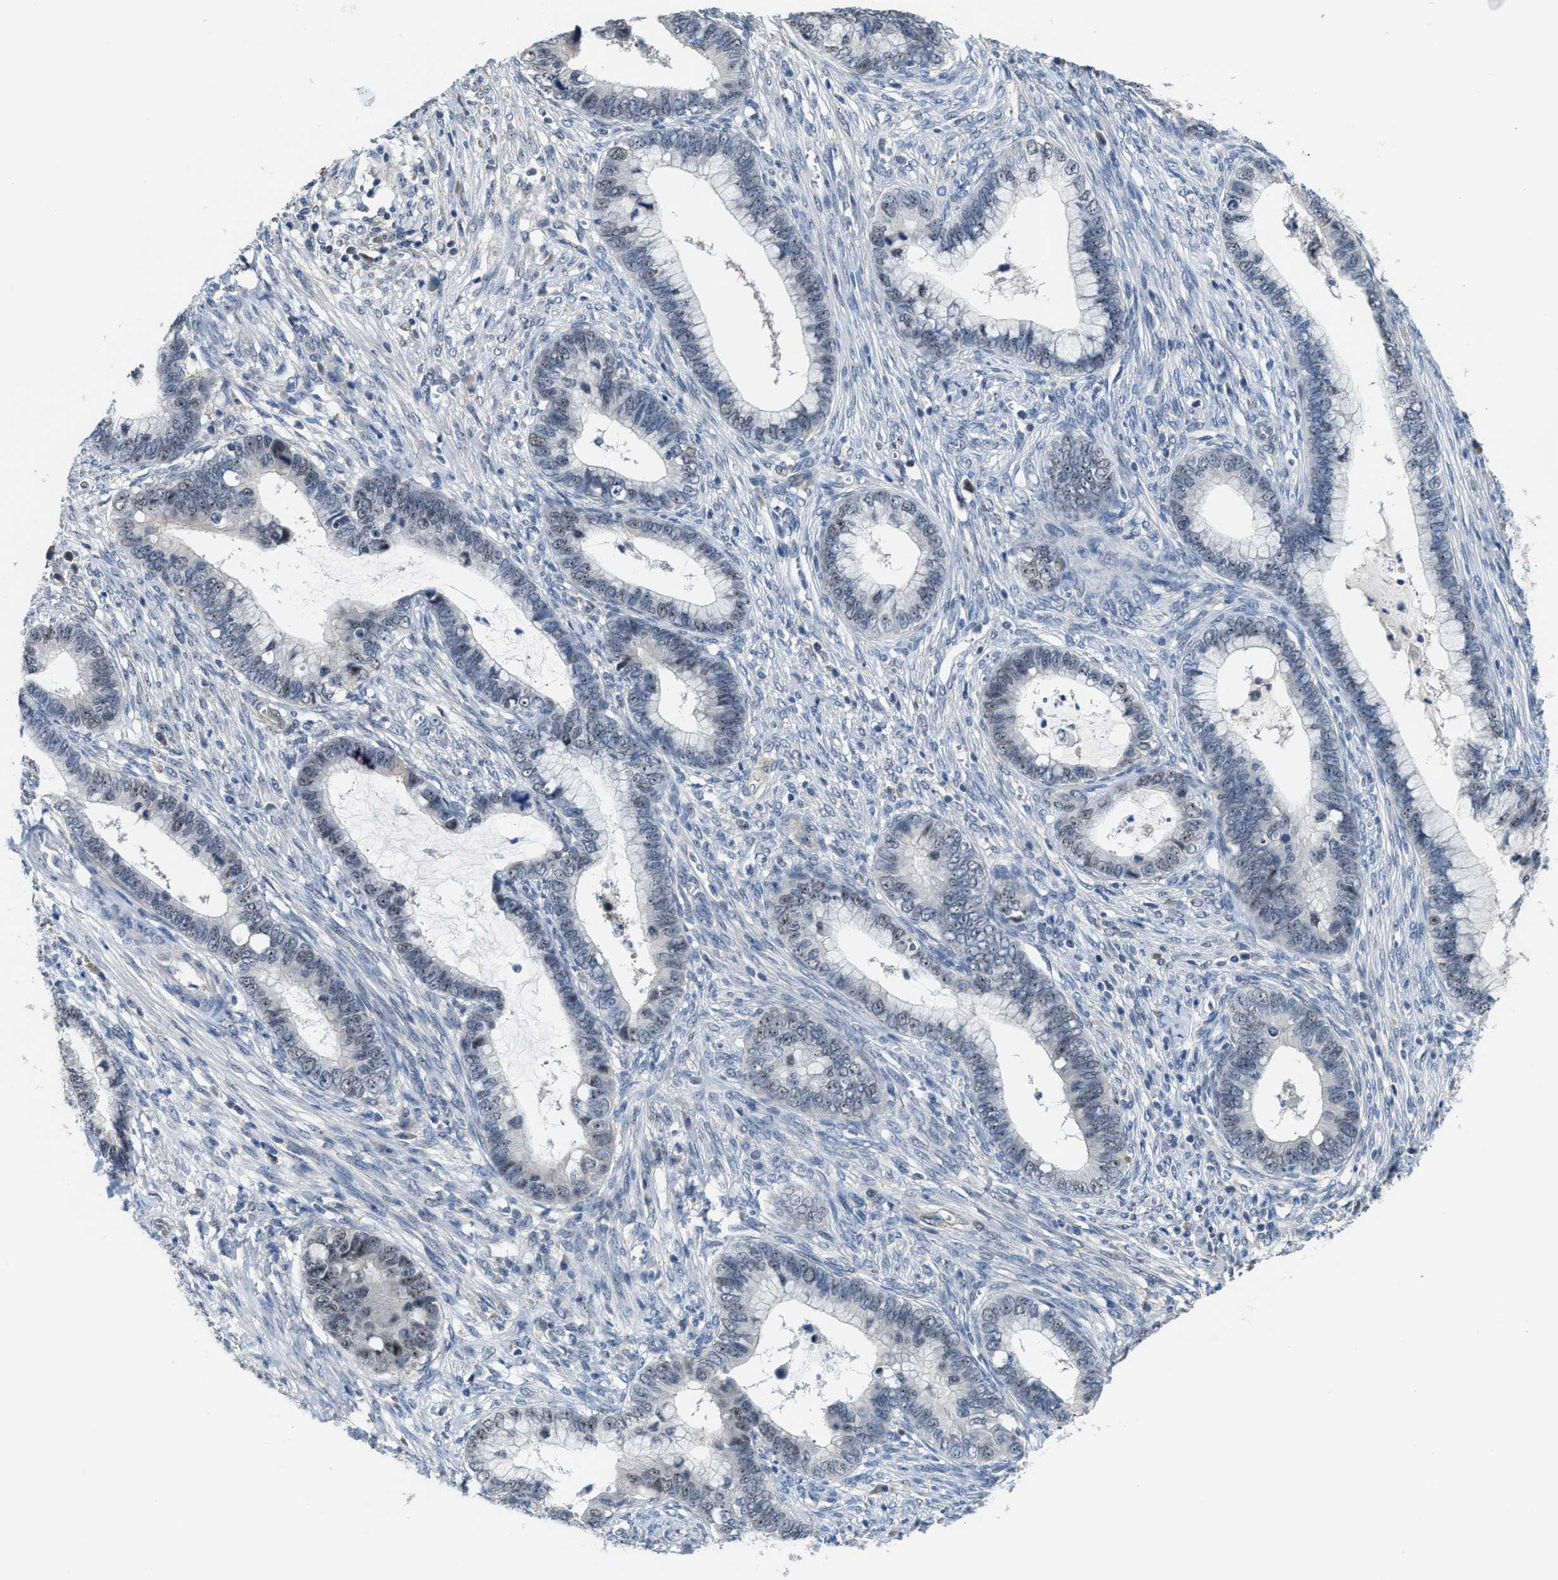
{"staining": {"intensity": "weak", "quantity": "<25%", "location": "nuclear"}, "tissue": "cervical cancer", "cell_type": "Tumor cells", "image_type": "cancer", "snomed": [{"axis": "morphology", "description": "Adenocarcinoma, NOS"}, {"axis": "topography", "description": "Cervix"}], "caption": "The image shows no staining of tumor cells in cervical cancer (adenocarcinoma).", "gene": "ZNF783", "patient": {"sex": "female", "age": 44}}